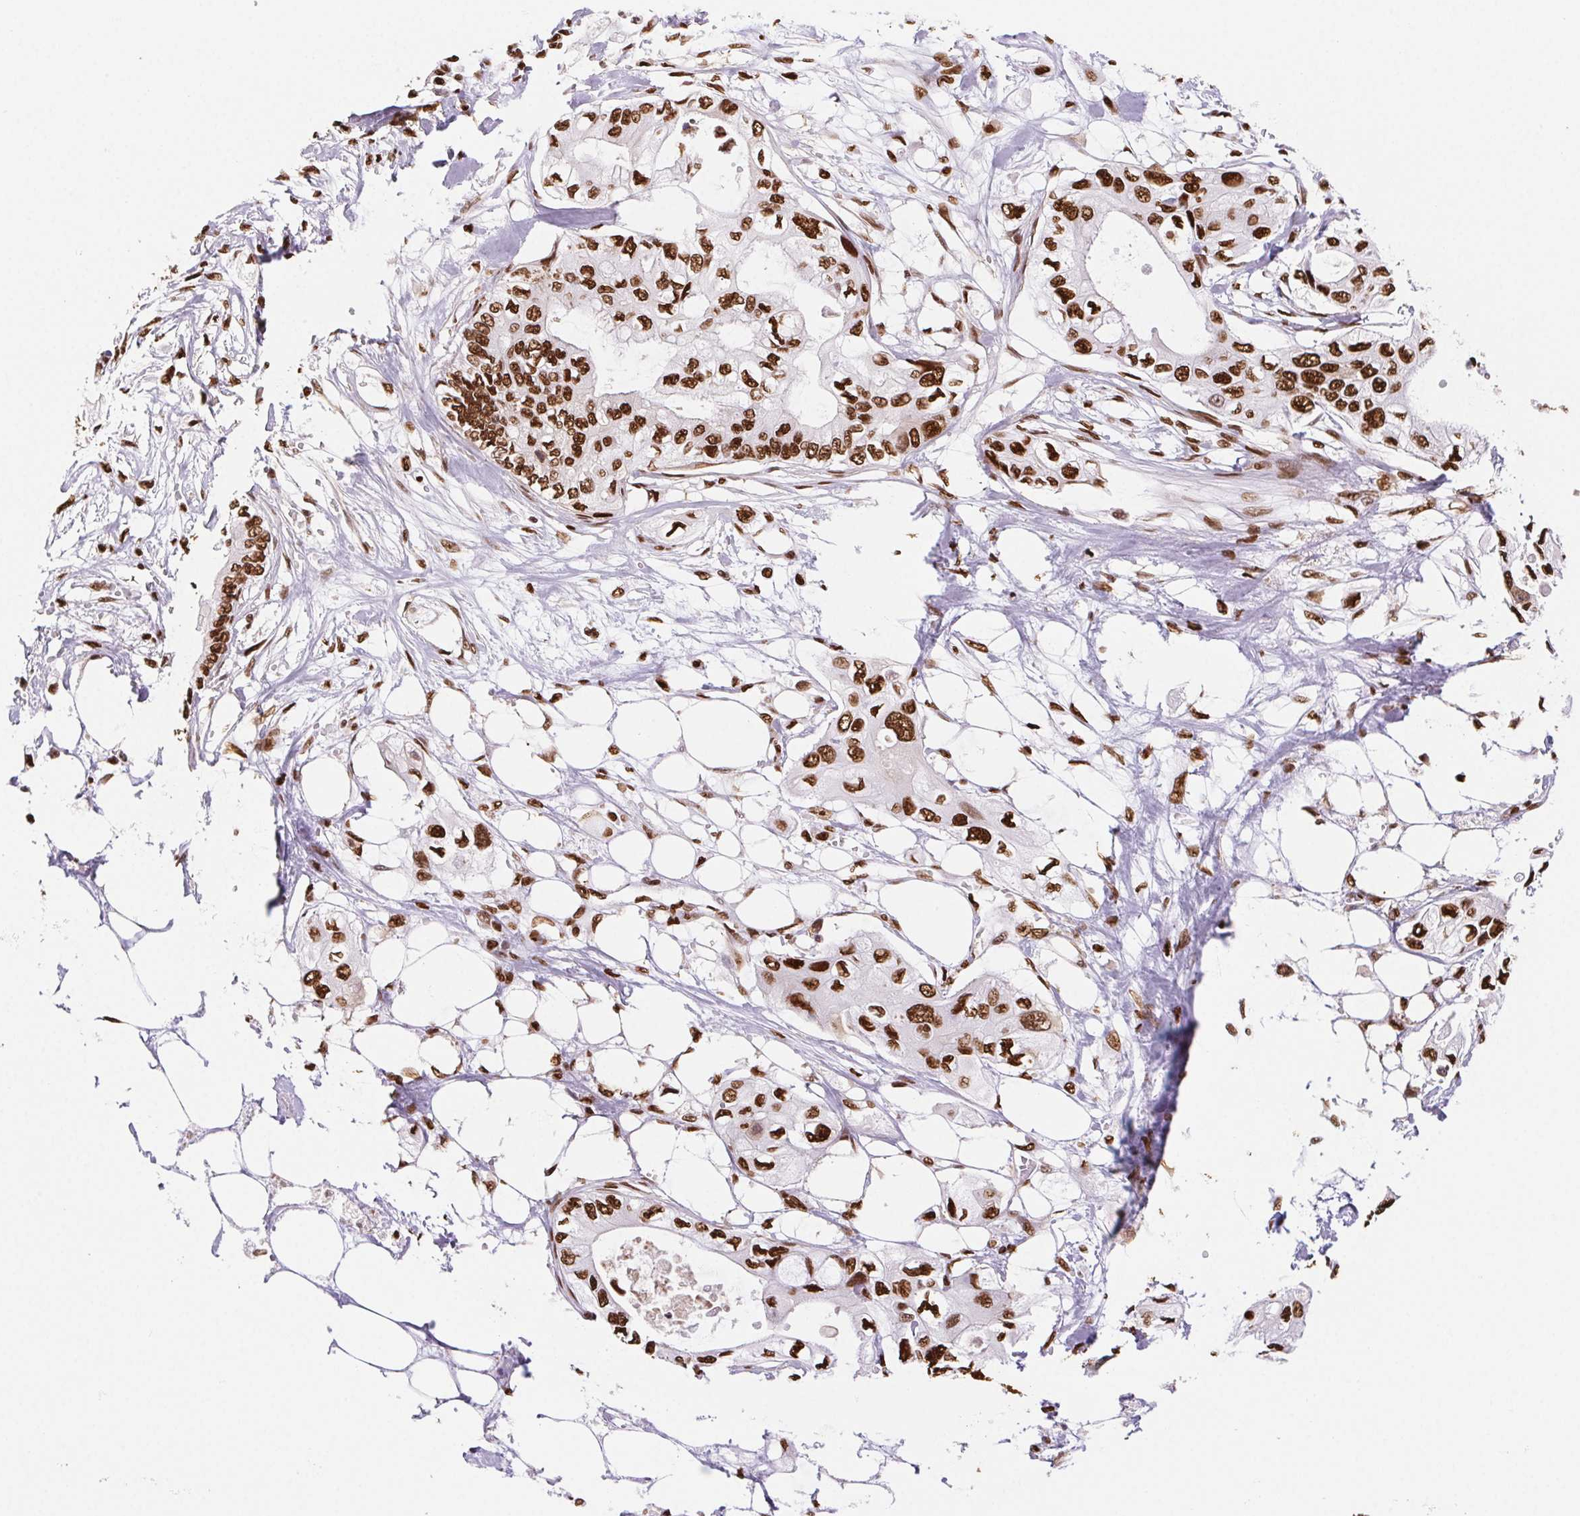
{"staining": {"intensity": "strong", "quantity": ">75%", "location": "nuclear"}, "tissue": "pancreatic cancer", "cell_type": "Tumor cells", "image_type": "cancer", "snomed": [{"axis": "morphology", "description": "Adenocarcinoma, NOS"}, {"axis": "topography", "description": "Pancreas"}], "caption": "A histopathology image of human adenocarcinoma (pancreatic) stained for a protein shows strong nuclear brown staining in tumor cells.", "gene": "SET", "patient": {"sex": "female", "age": 63}}